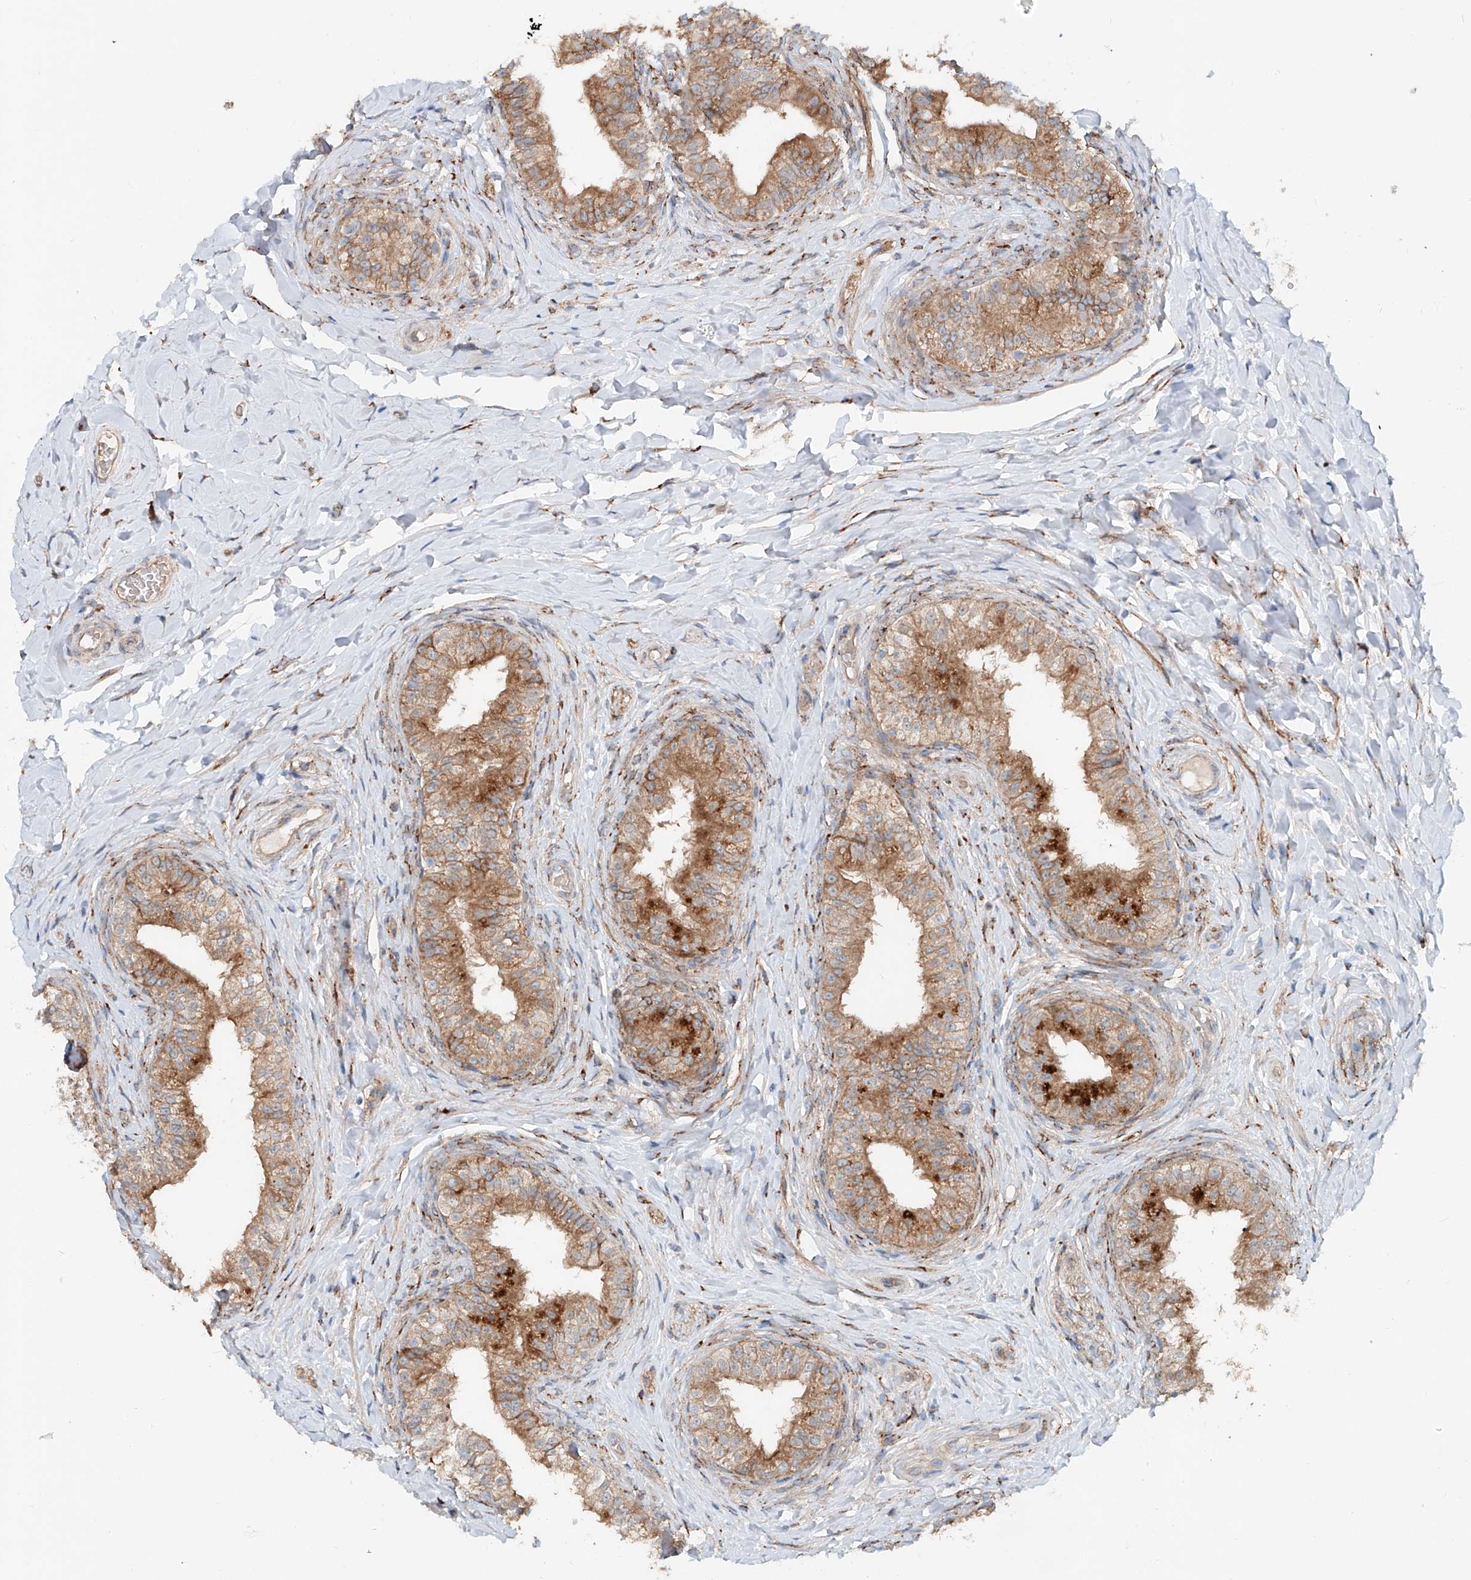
{"staining": {"intensity": "strong", "quantity": ">75%", "location": "cytoplasmic/membranous"}, "tissue": "epididymis", "cell_type": "Glandular cells", "image_type": "normal", "snomed": [{"axis": "morphology", "description": "Normal tissue, NOS"}, {"axis": "topography", "description": "Epididymis"}], "caption": "DAB immunohistochemical staining of benign epididymis exhibits strong cytoplasmic/membranous protein positivity in approximately >75% of glandular cells.", "gene": "SNAP29", "patient": {"sex": "male", "age": 49}}